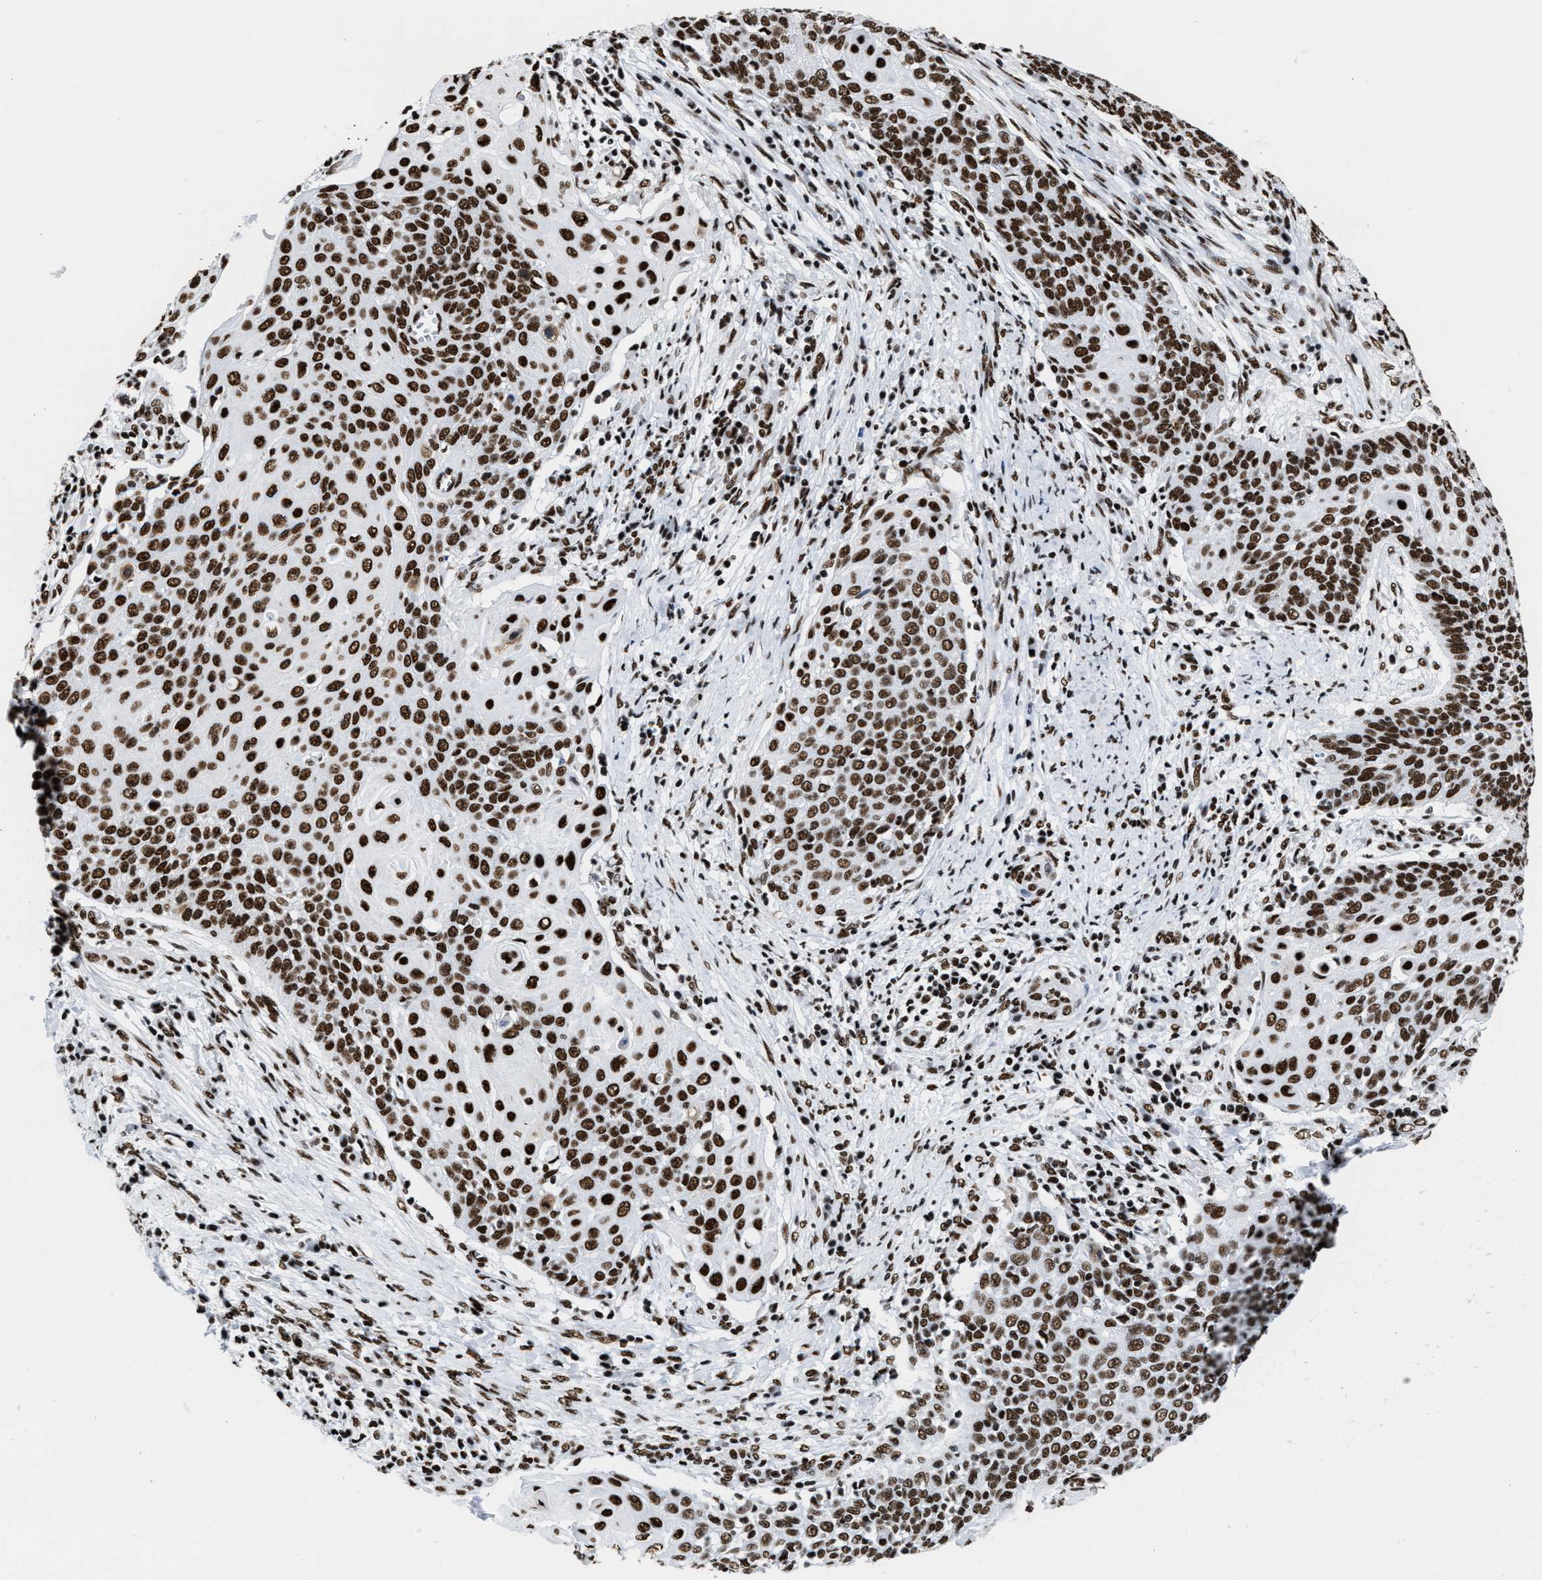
{"staining": {"intensity": "strong", "quantity": ">75%", "location": "nuclear"}, "tissue": "cervical cancer", "cell_type": "Tumor cells", "image_type": "cancer", "snomed": [{"axis": "morphology", "description": "Squamous cell carcinoma, NOS"}, {"axis": "topography", "description": "Cervix"}], "caption": "The immunohistochemical stain highlights strong nuclear staining in tumor cells of cervical squamous cell carcinoma tissue. (IHC, brightfield microscopy, high magnification).", "gene": "SMARCC2", "patient": {"sex": "female", "age": 39}}